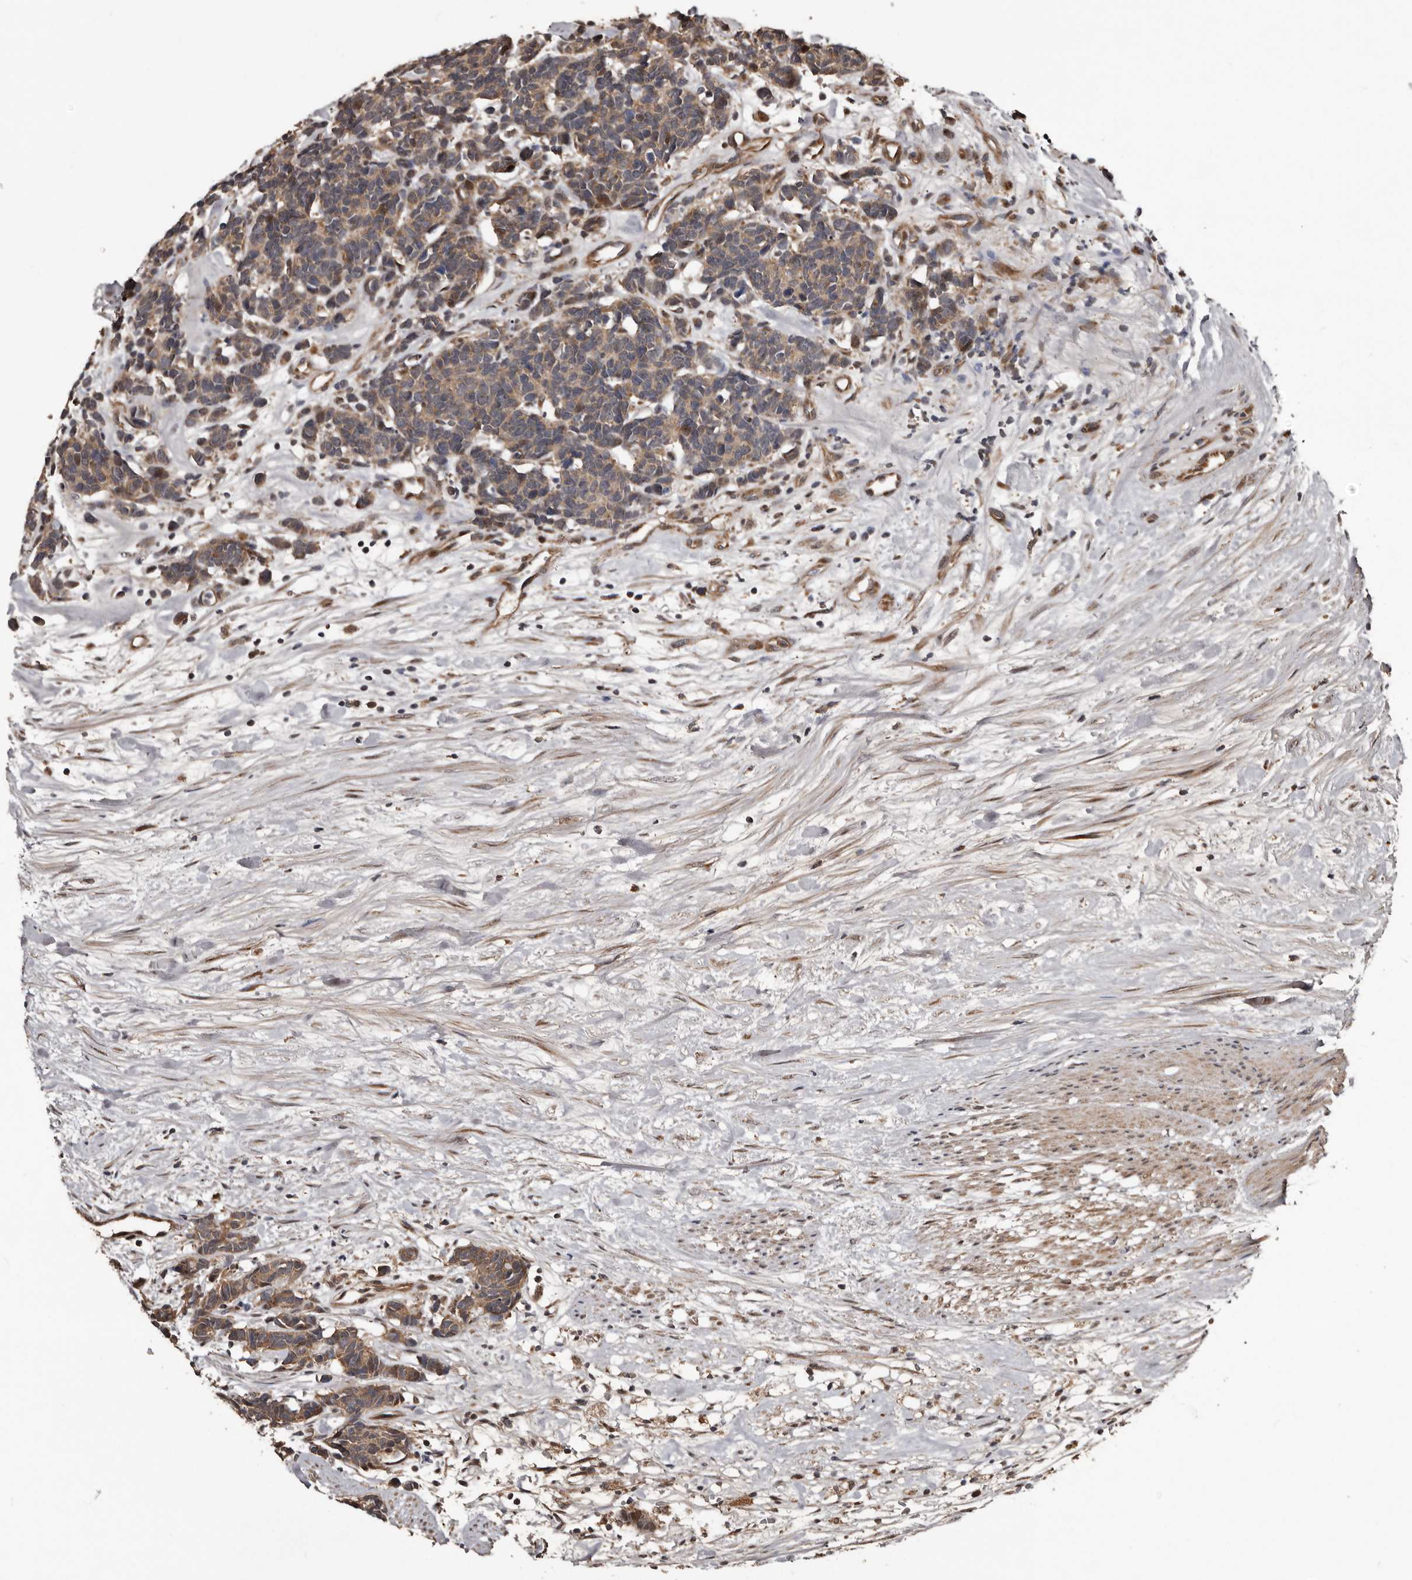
{"staining": {"intensity": "weak", "quantity": ">75%", "location": "cytoplasmic/membranous"}, "tissue": "carcinoid", "cell_type": "Tumor cells", "image_type": "cancer", "snomed": [{"axis": "morphology", "description": "Carcinoma, NOS"}, {"axis": "morphology", "description": "Carcinoid, malignant, NOS"}, {"axis": "topography", "description": "Urinary bladder"}], "caption": "There is low levels of weak cytoplasmic/membranous expression in tumor cells of carcinoma, as demonstrated by immunohistochemical staining (brown color).", "gene": "SERTAD4", "patient": {"sex": "male", "age": 57}}